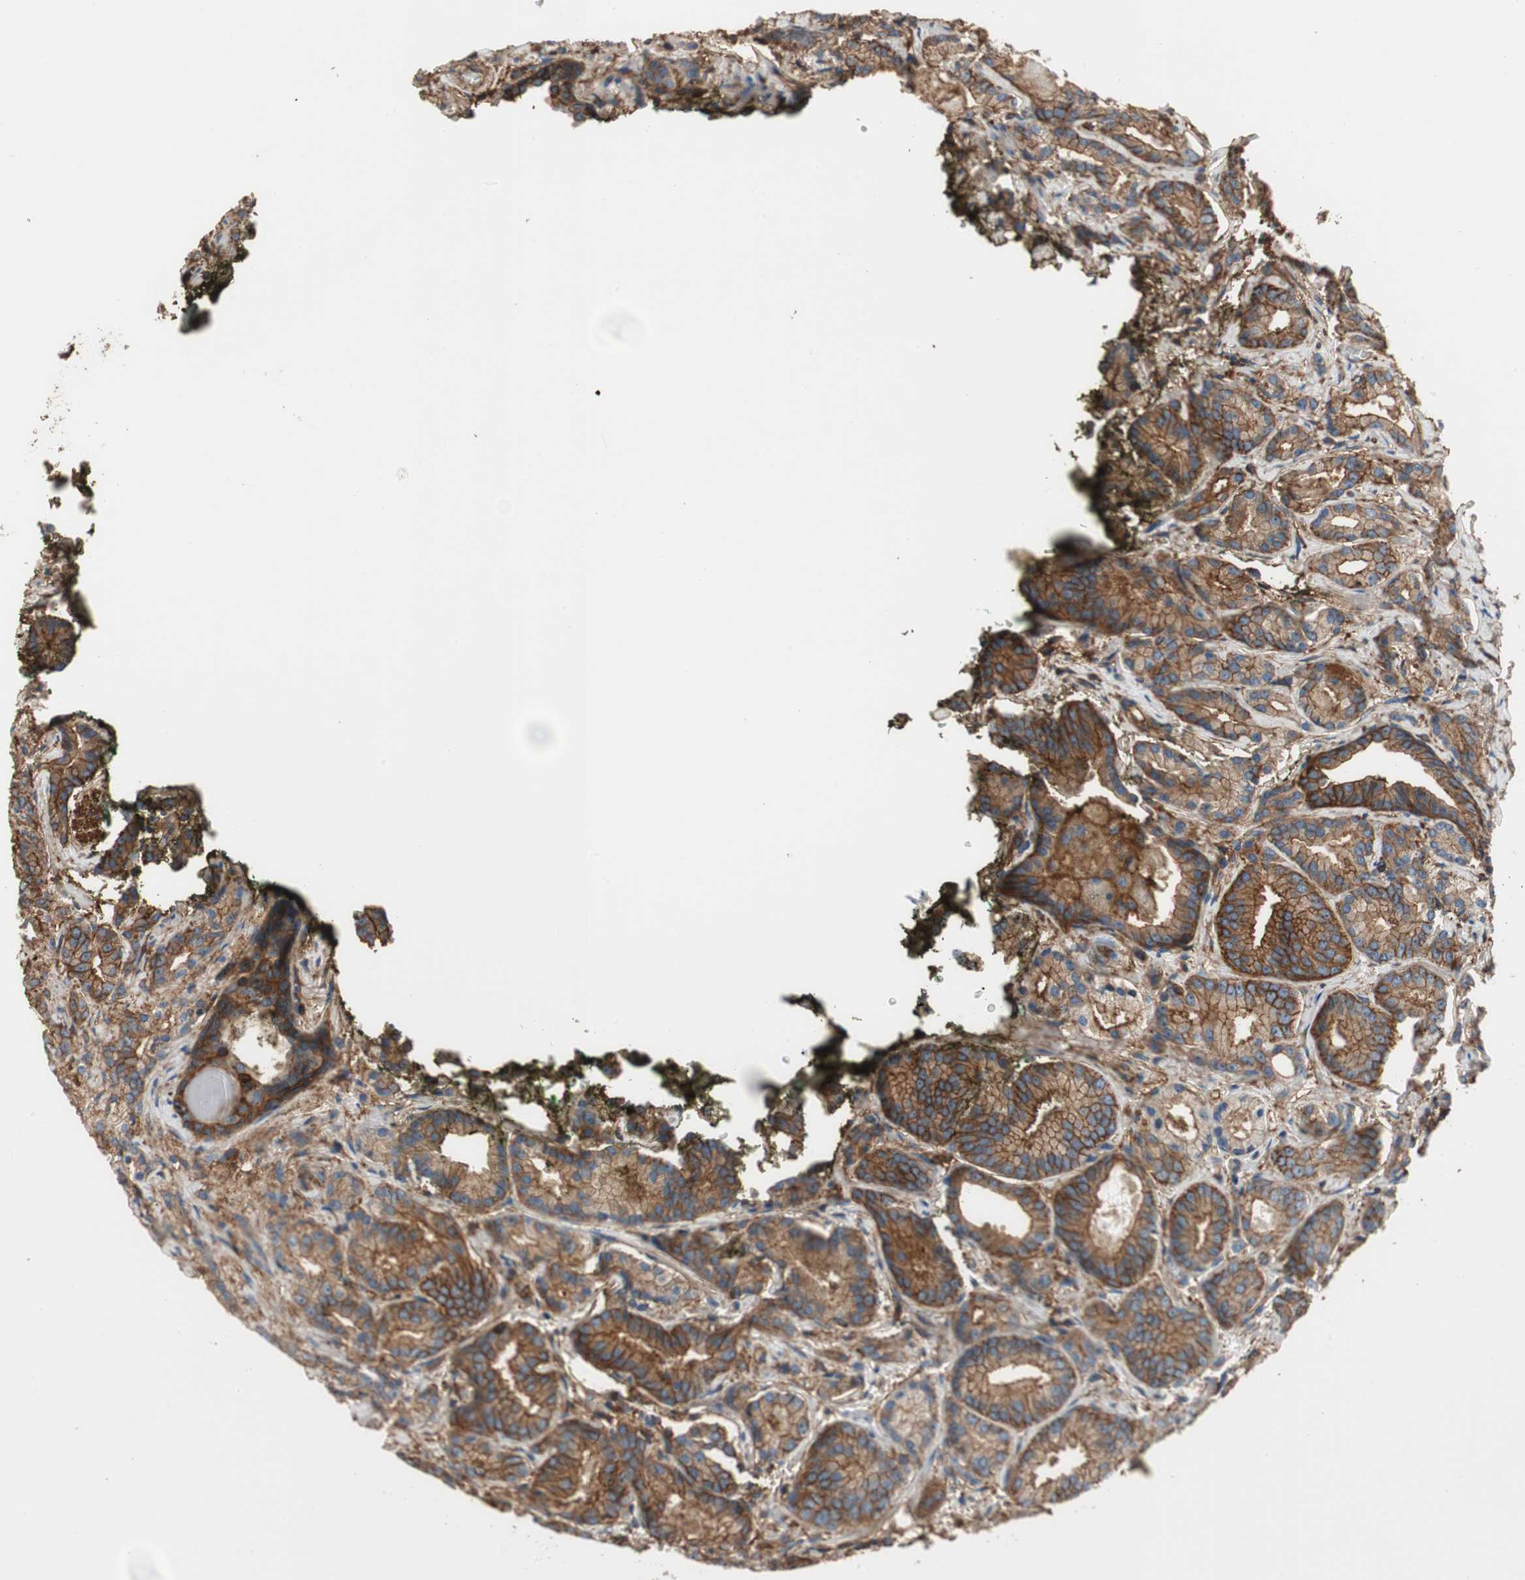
{"staining": {"intensity": "moderate", "quantity": ">75%", "location": "cytoplasmic/membranous"}, "tissue": "prostate cancer", "cell_type": "Tumor cells", "image_type": "cancer", "snomed": [{"axis": "morphology", "description": "Adenocarcinoma, Low grade"}, {"axis": "topography", "description": "Prostate"}], "caption": "Immunohistochemical staining of prostate cancer displays medium levels of moderate cytoplasmic/membranous positivity in approximately >75% of tumor cells. The staining was performed using DAB (3,3'-diaminobenzidine), with brown indicating positive protein expression. Nuclei are stained blue with hematoxylin.", "gene": "IL1RL1", "patient": {"sex": "male", "age": 63}}